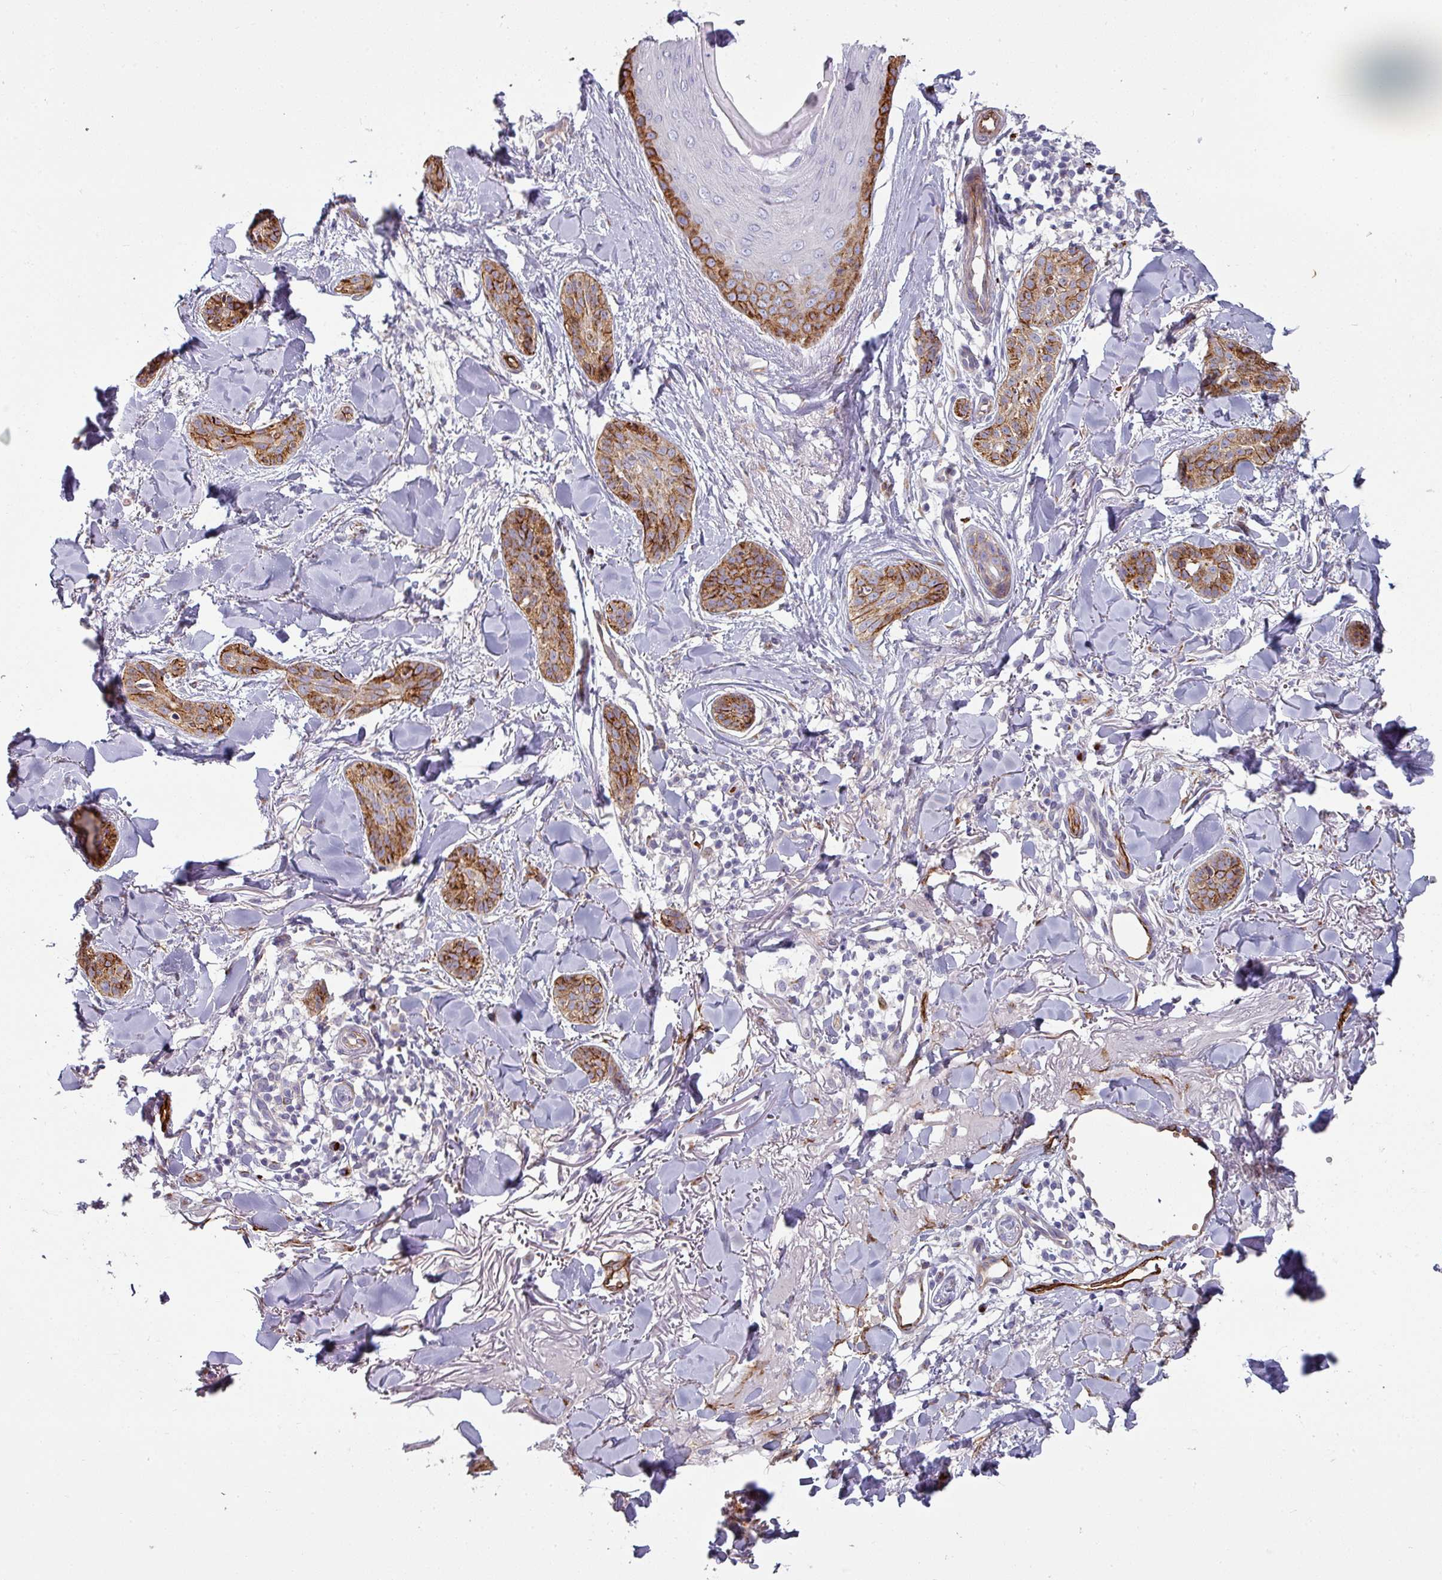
{"staining": {"intensity": "strong", "quantity": ">75%", "location": "cytoplasmic/membranous"}, "tissue": "skin cancer", "cell_type": "Tumor cells", "image_type": "cancer", "snomed": [{"axis": "morphology", "description": "Basal cell carcinoma"}, {"axis": "topography", "description": "Skin"}], "caption": "Immunohistochemistry of human skin cancer (basal cell carcinoma) displays high levels of strong cytoplasmic/membranous positivity in approximately >75% of tumor cells.", "gene": "PRODH2", "patient": {"sex": "male", "age": 52}}